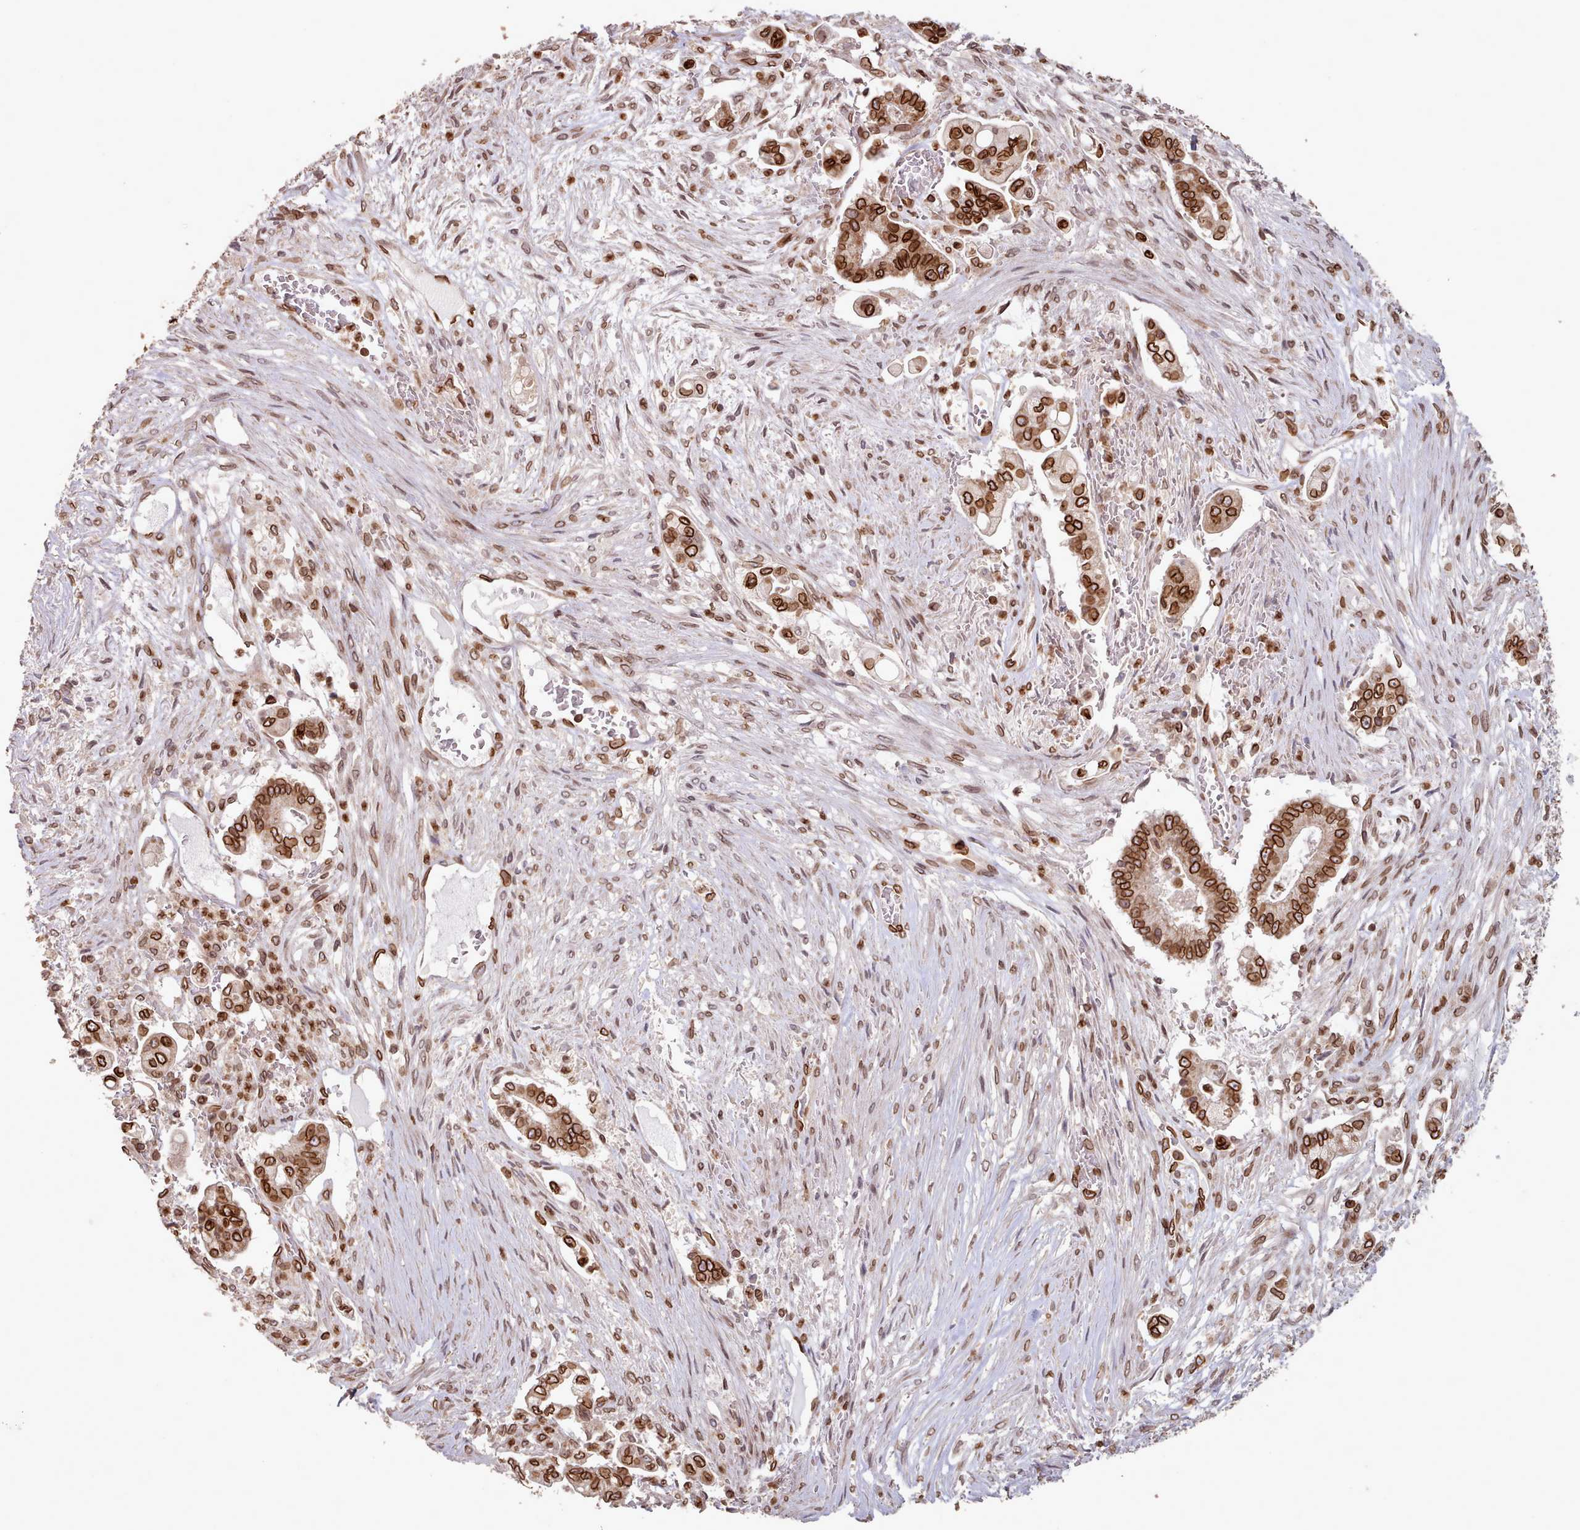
{"staining": {"intensity": "strong", "quantity": ">75%", "location": "cytoplasmic/membranous,nuclear"}, "tissue": "pancreatic cancer", "cell_type": "Tumor cells", "image_type": "cancer", "snomed": [{"axis": "morphology", "description": "Adenocarcinoma, NOS"}, {"axis": "topography", "description": "Pancreas"}], "caption": "Human adenocarcinoma (pancreatic) stained with a brown dye exhibits strong cytoplasmic/membranous and nuclear positive expression in about >75% of tumor cells.", "gene": "TOR1AIP1", "patient": {"sex": "female", "age": 69}}